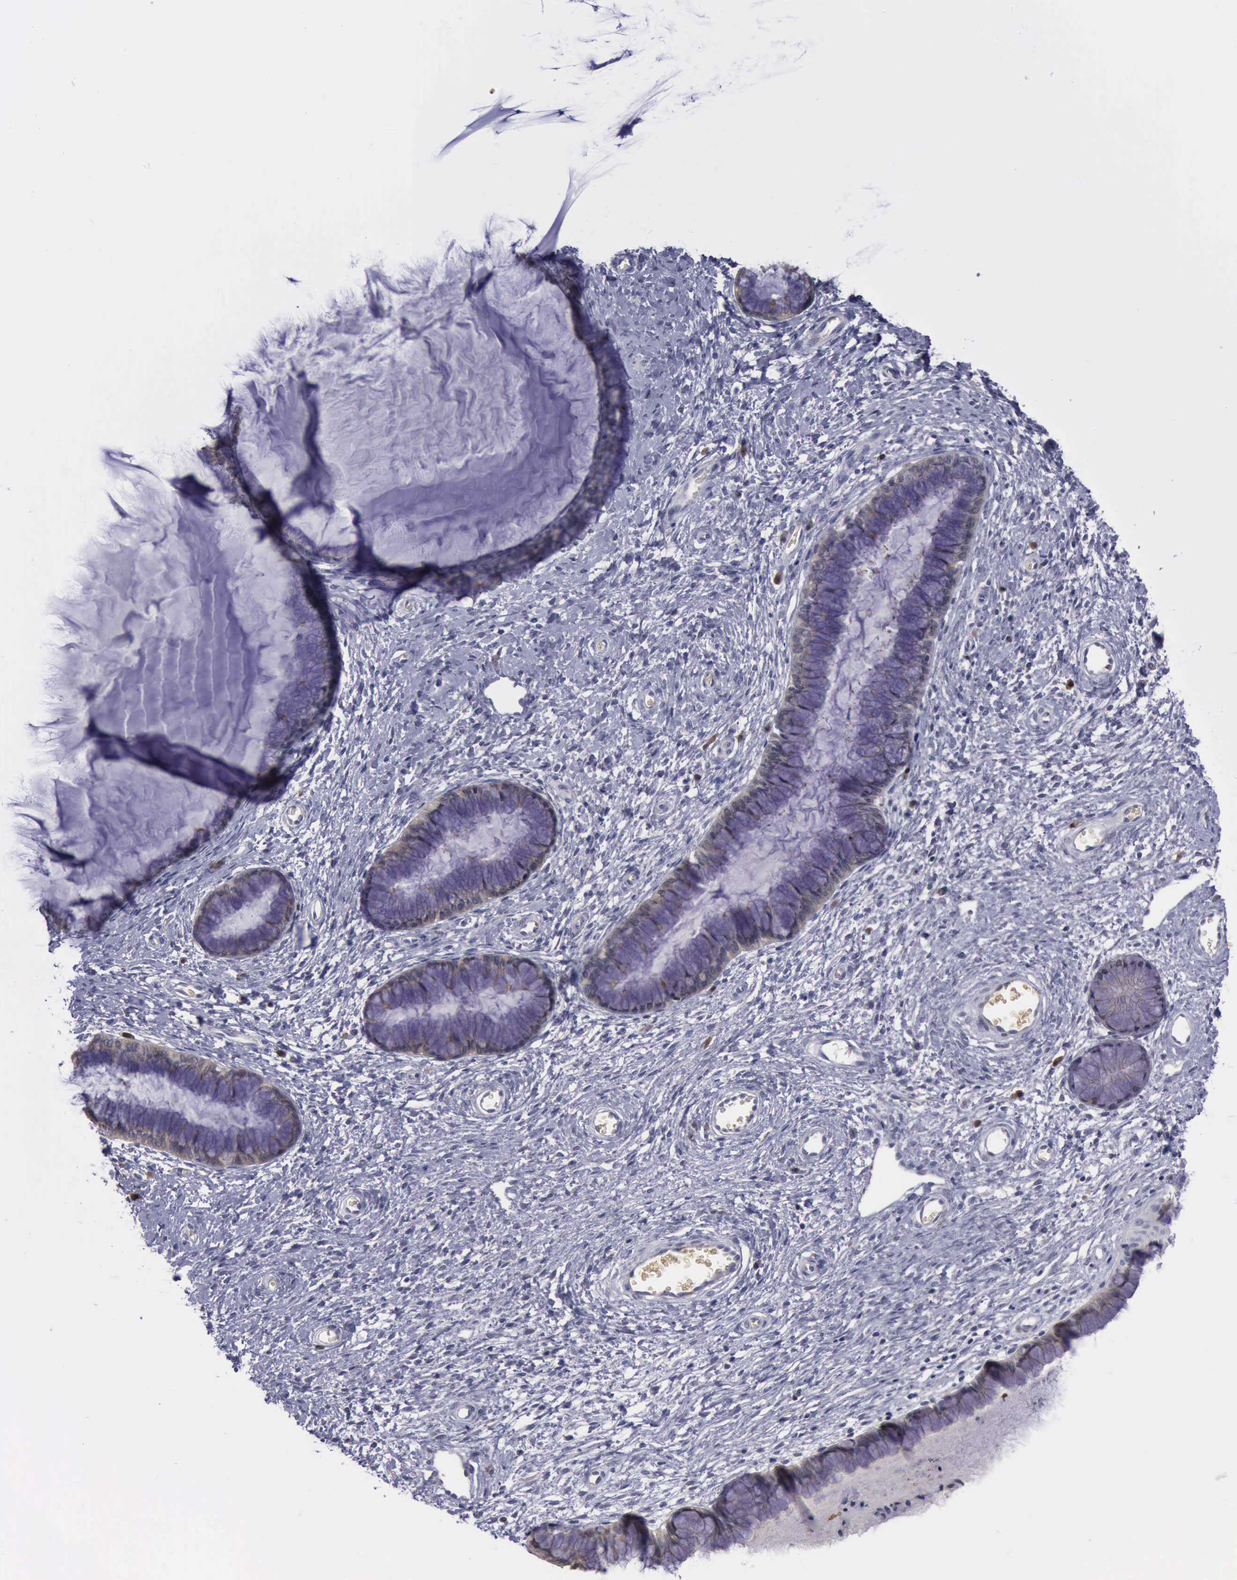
{"staining": {"intensity": "negative", "quantity": "none", "location": "none"}, "tissue": "cervix", "cell_type": "Glandular cells", "image_type": "normal", "snomed": [{"axis": "morphology", "description": "Normal tissue, NOS"}, {"axis": "topography", "description": "Cervix"}], "caption": "A photomicrograph of cervix stained for a protein displays no brown staining in glandular cells.", "gene": "CEP128", "patient": {"sex": "female", "age": 27}}